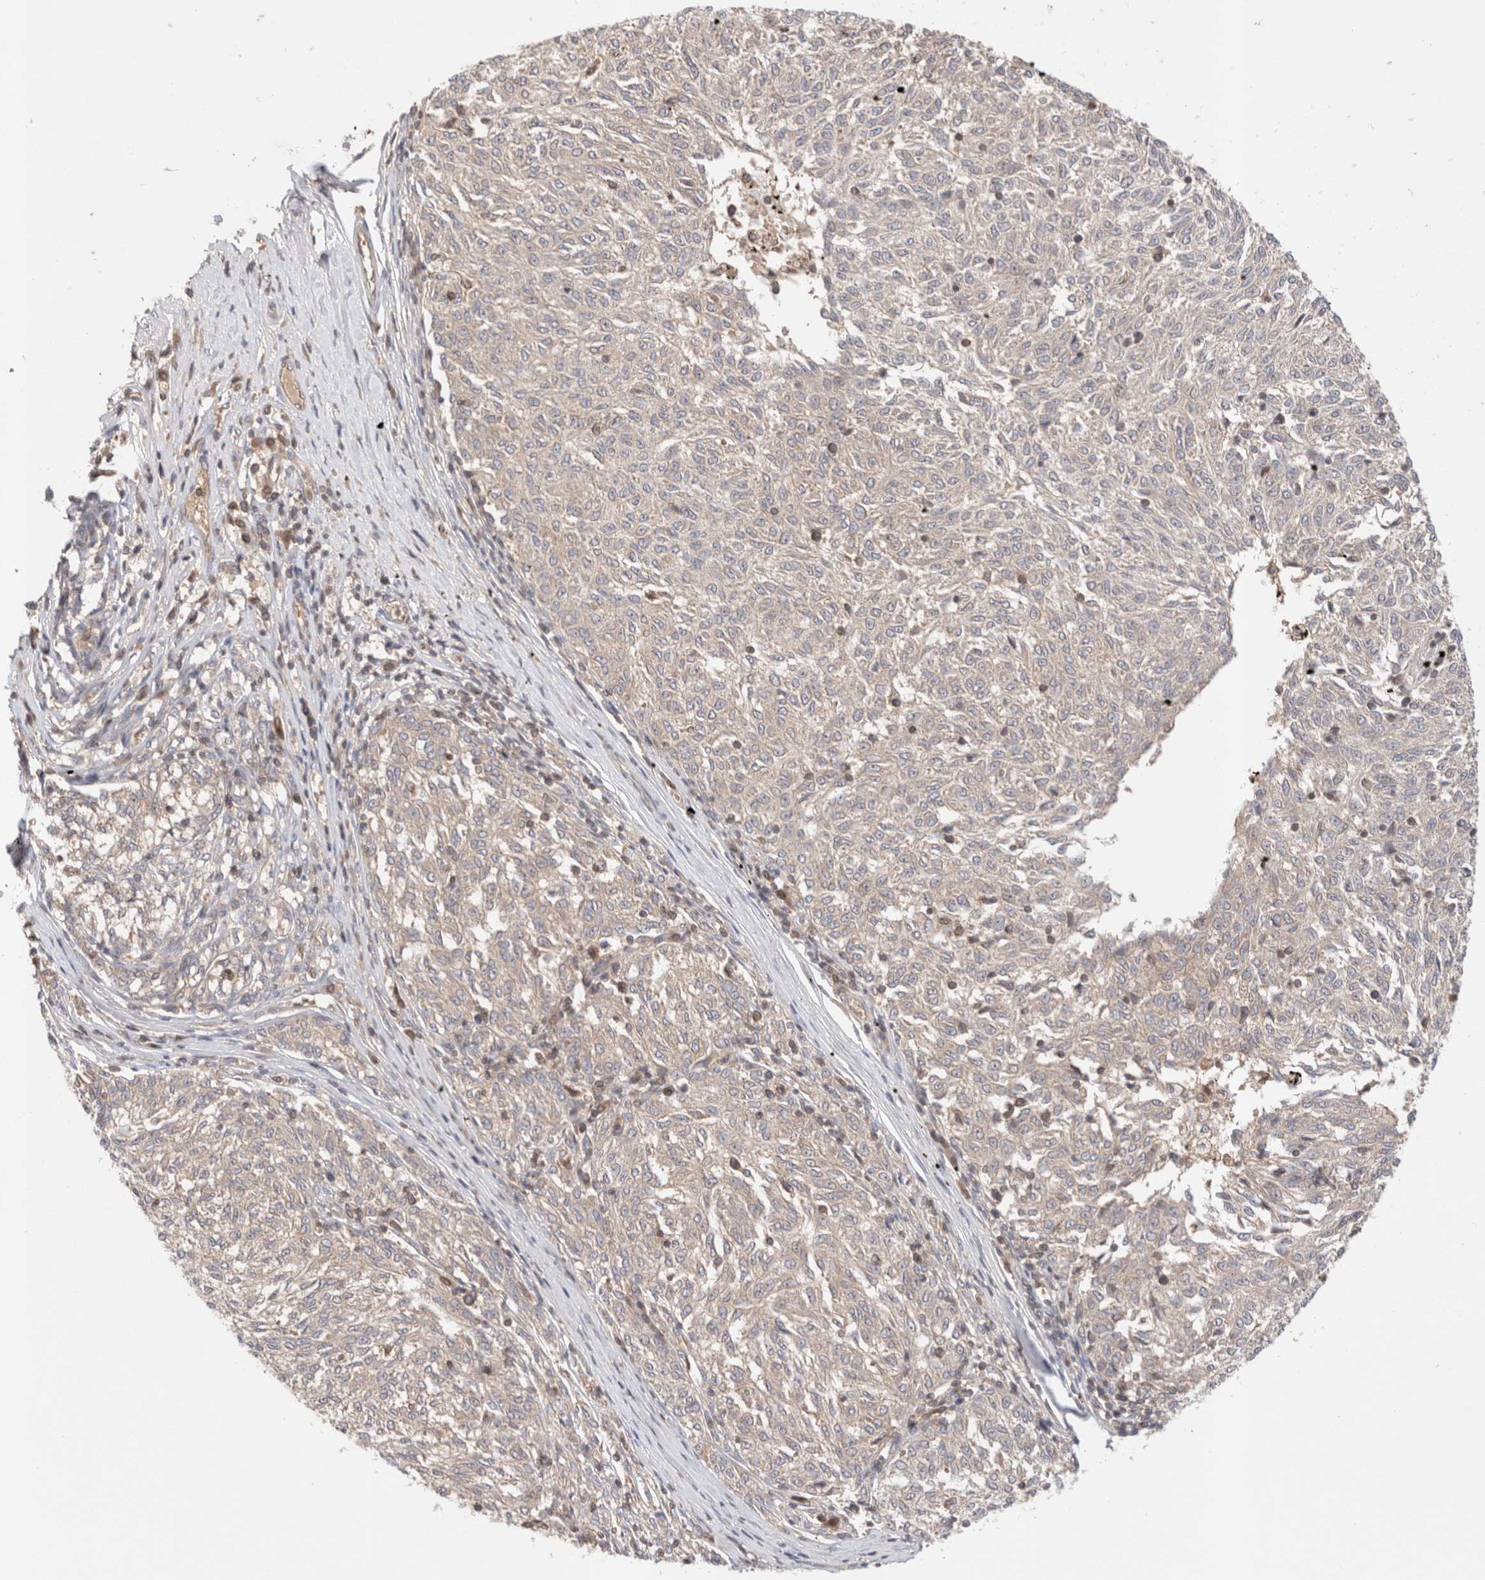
{"staining": {"intensity": "negative", "quantity": "none", "location": "none"}, "tissue": "melanoma", "cell_type": "Tumor cells", "image_type": "cancer", "snomed": [{"axis": "morphology", "description": "Malignant melanoma, NOS"}, {"axis": "topography", "description": "Skin"}], "caption": "Tumor cells are negative for brown protein staining in malignant melanoma.", "gene": "SIKE1", "patient": {"sex": "female", "age": 72}}